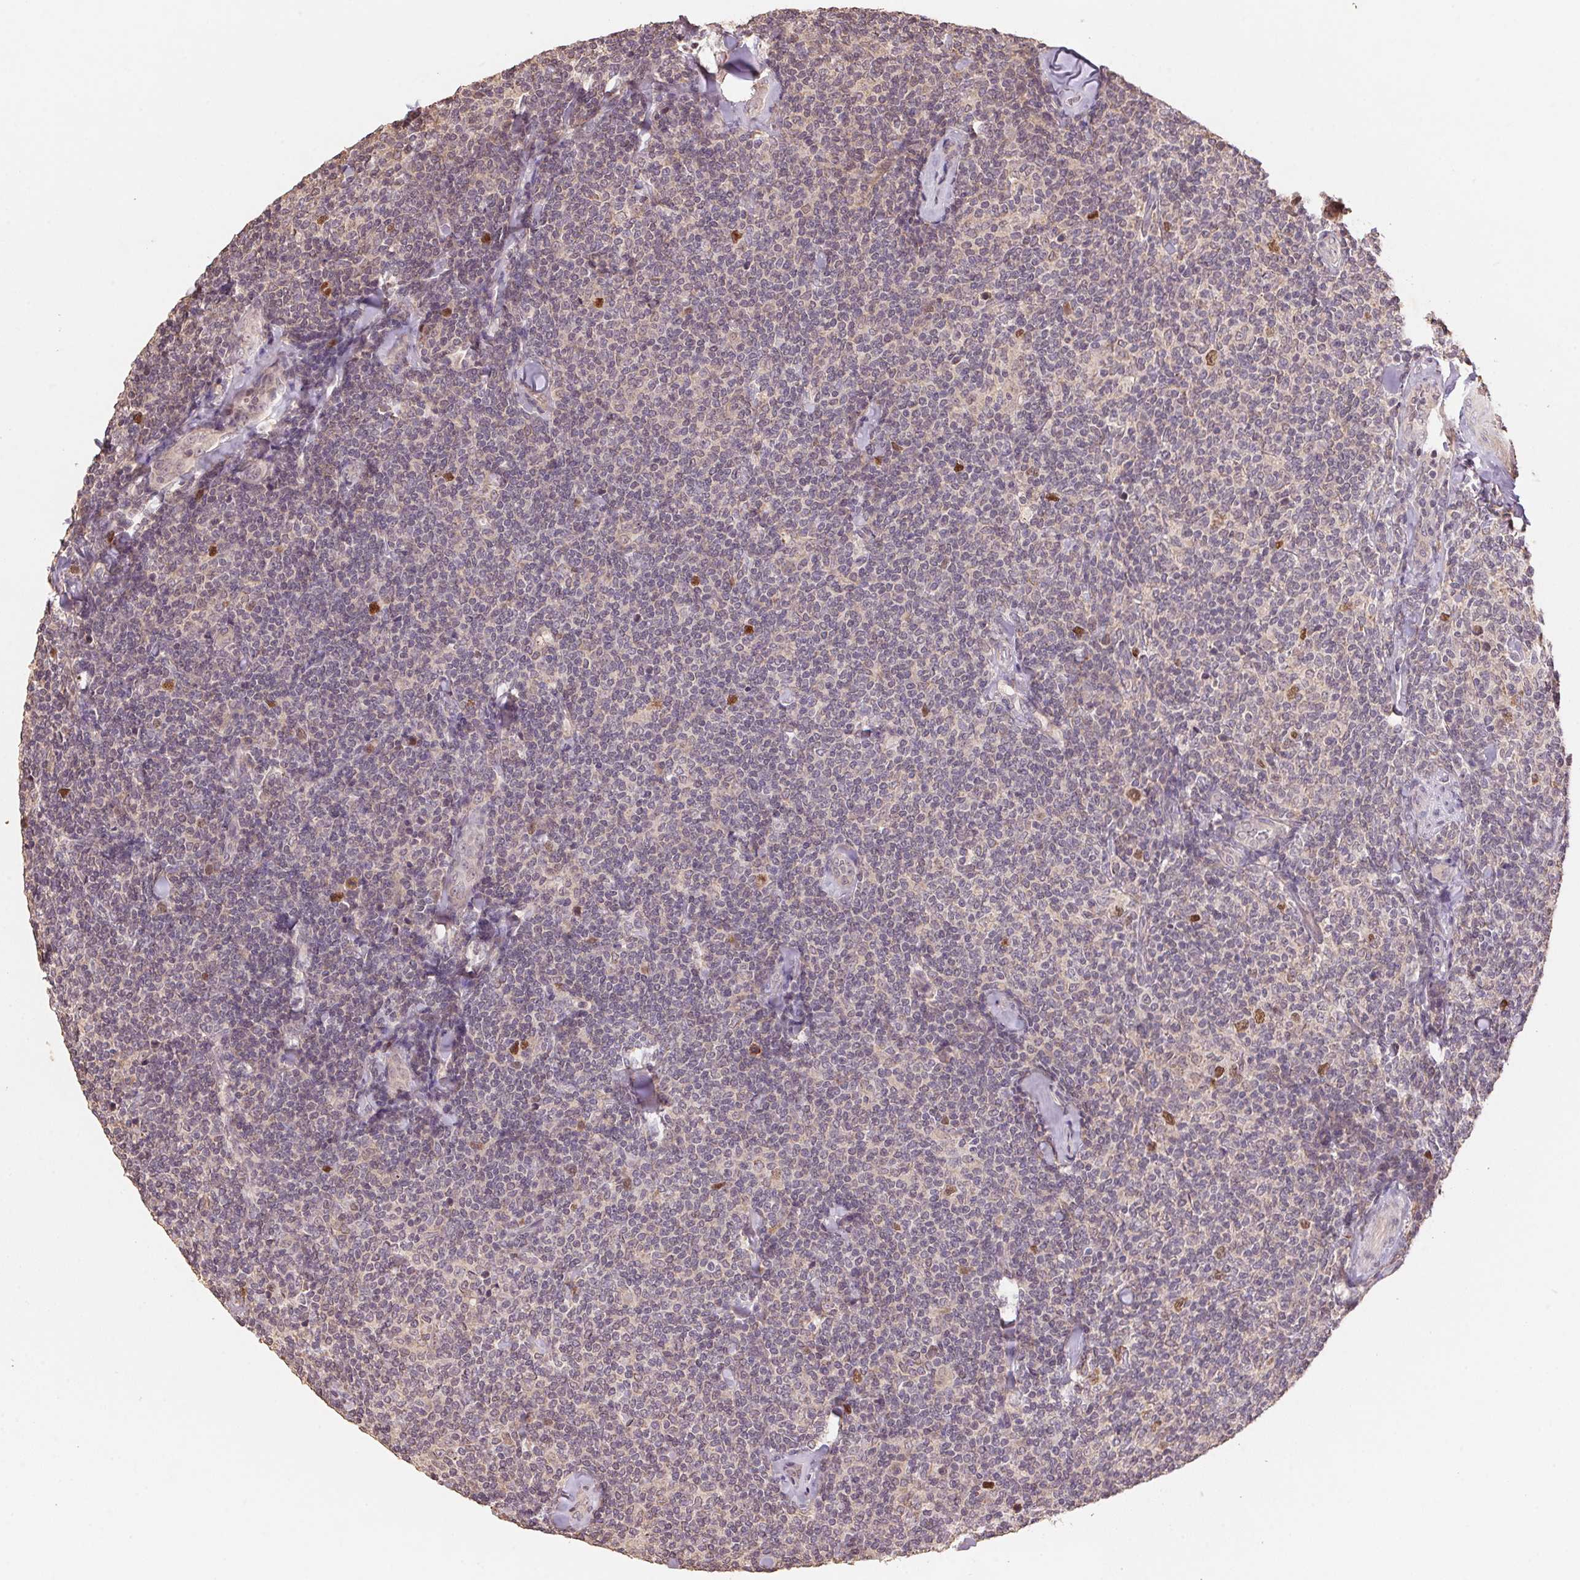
{"staining": {"intensity": "strong", "quantity": "<25%", "location": "nuclear"}, "tissue": "lymphoma", "cell_type": "Tumor cells", "image_type": "cancer", "snomed": [{"axis": "morphology", "description": "Malignant lymphoma, non-Hodgkin's type, Low grade"}, {"axis": "topography", "description": "Lymph node"}], "caption": "Strong nuclear expression is present in approximately <25% of tumor cells in lymphoma. (DAB IHC, brown staining for protein, blue staining for nuclei).", "gene": "CENPF", "patient": {"sex": "female", "age": 56}}